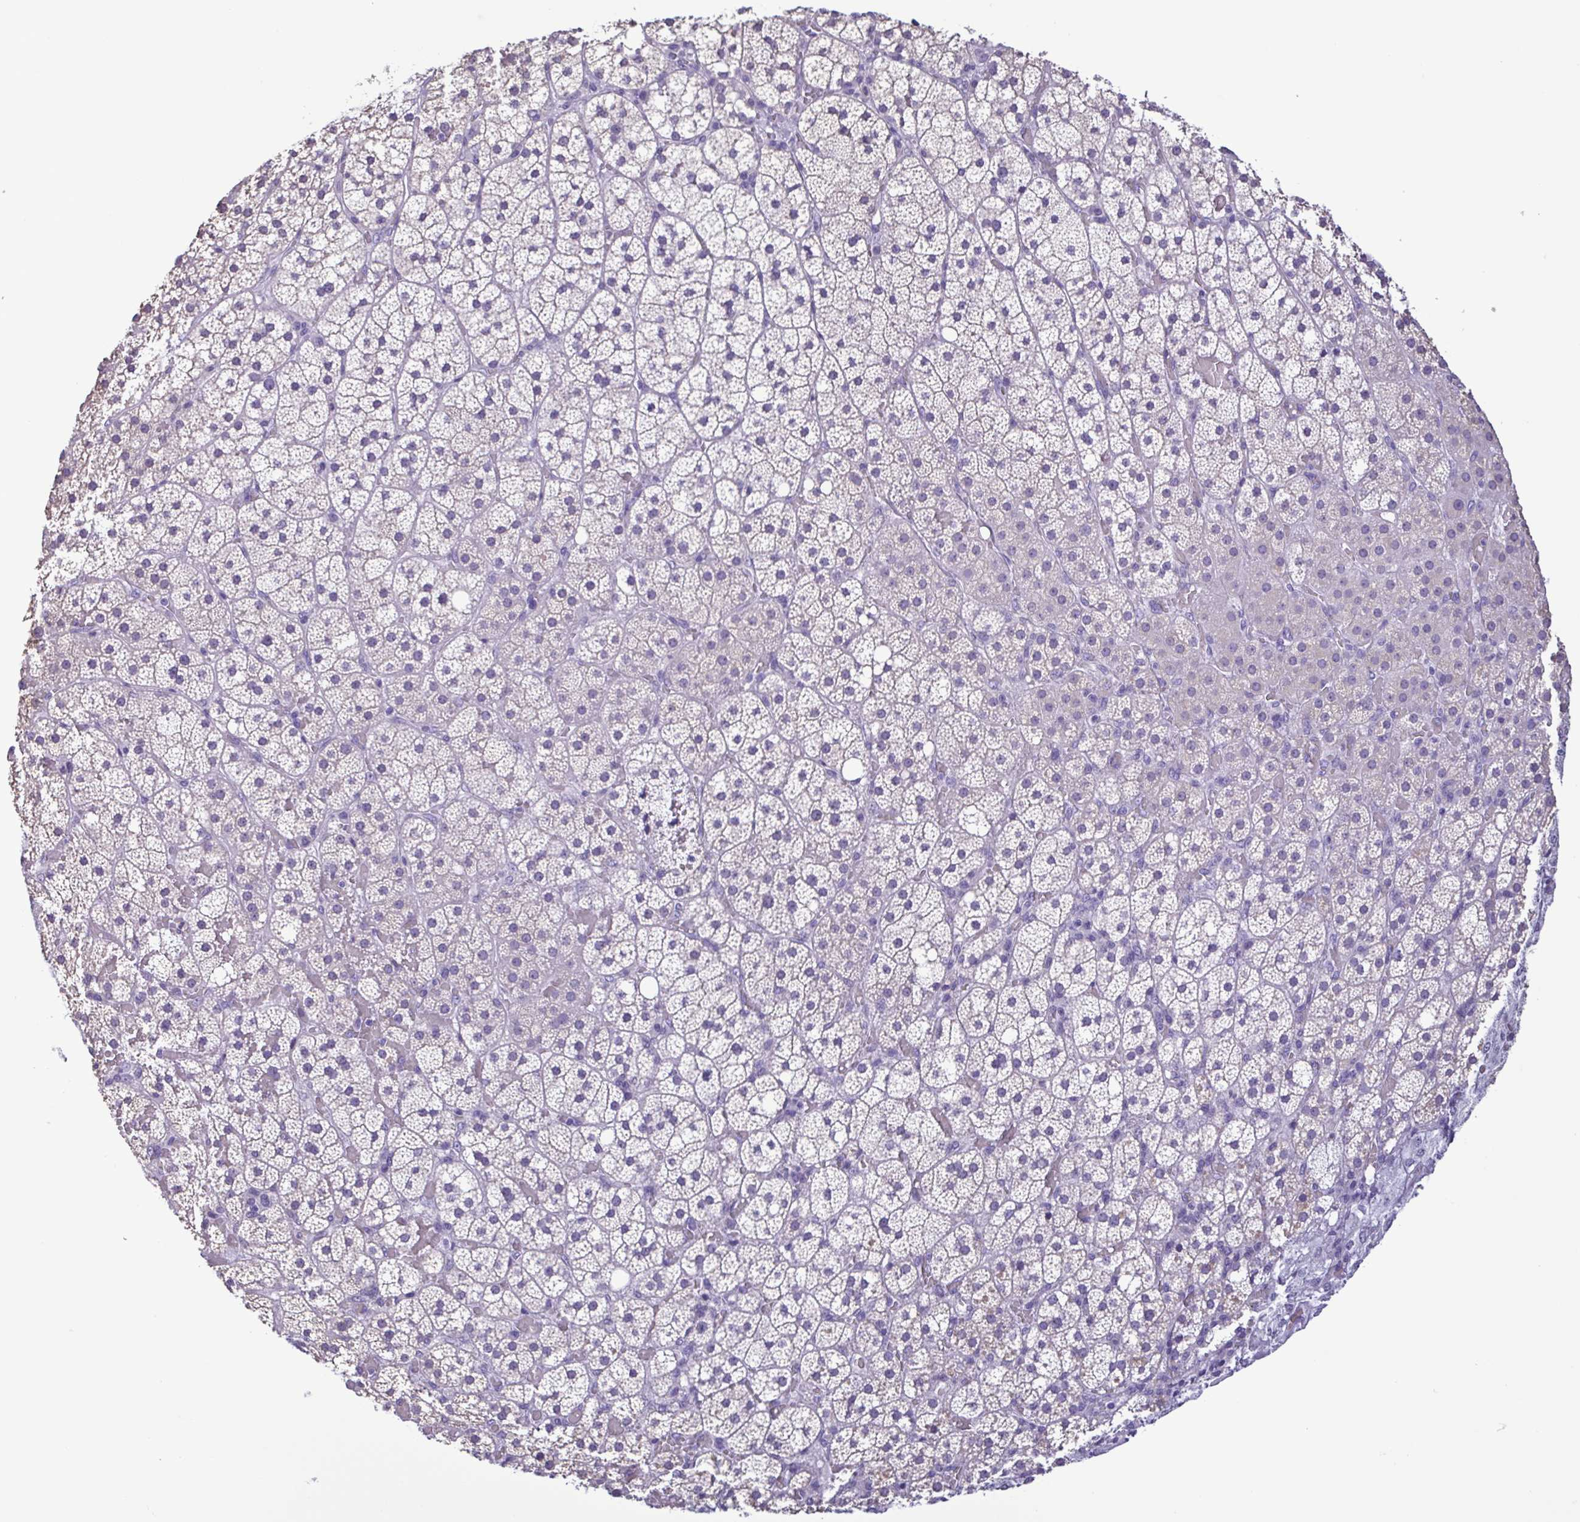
{"staining": {"intensity": "negative", "quantity": "none", "location": "none"}, "tissue": "adrenal gland", "cell_type": "Glandular cells", "image_type": "normal", "snomed": [{"axis": "morphology", "description": "Normal tissue, NOS"}, {"axis": "topography", "description": "Adrenal gland"}], "caption": "Adrenal gland was stained to show a protein in brown. There is no significant expression in glandular cells. (IHC, brightfield microscopy, high magnification).", "gene": "CBY2", "patient": {"sex": "male", "age": 53}}